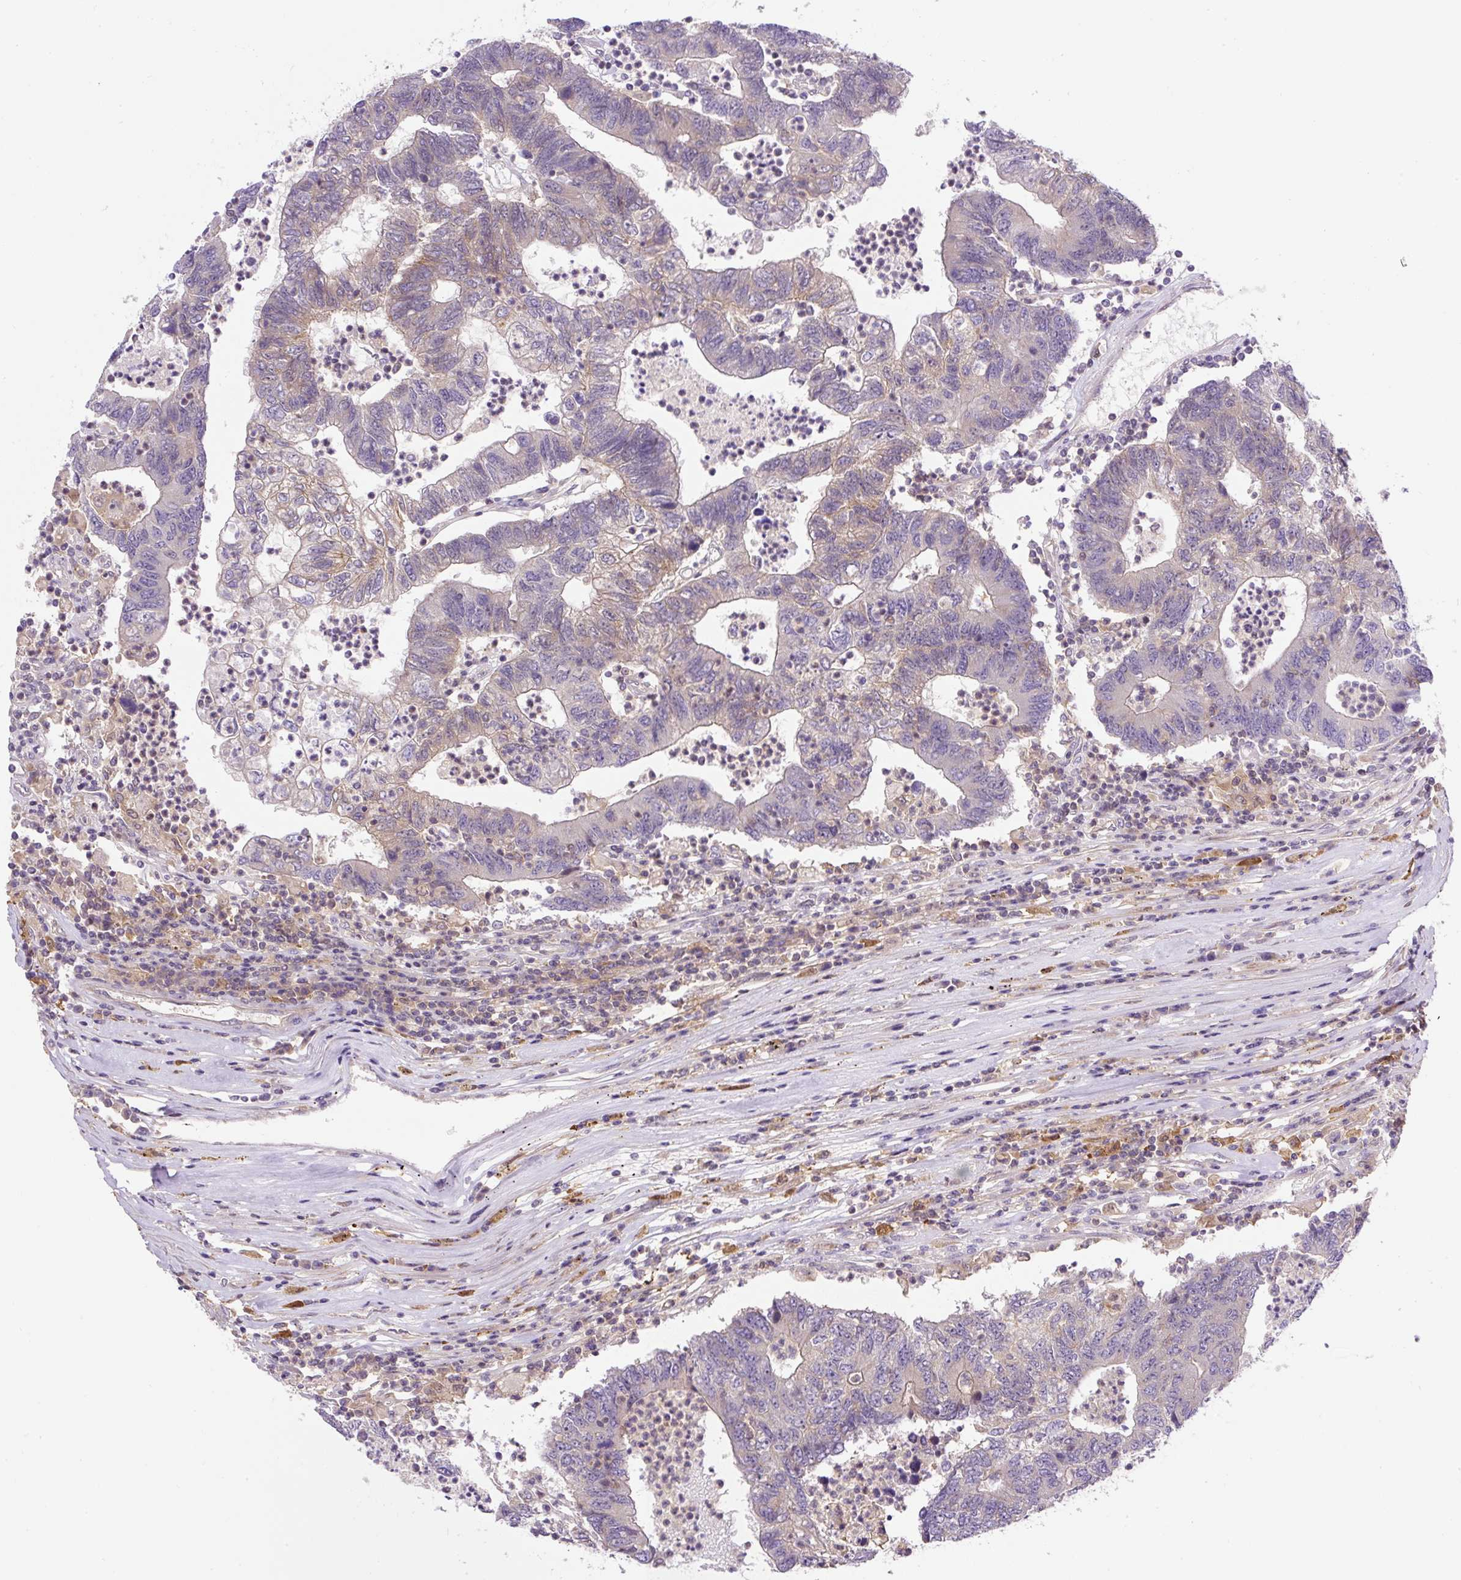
{"staining": {"intensity": "weak", "quantity": "<25%", "location": "cytoplasmic/membranous"}, "tissue": "colorectal cancer", "cell_type": "Tumor cells", "image_type": "cancer", "snomed": [{"axis": "morphology", "description": "Adenocarcinoma, NOS"}, {"axis": "topography", "description": "Colon"}], "caption": "An immunohistochemistry photomicrograph of colorectal cancer is shown. There is no staining in tumor cells of colorectal cancer.", "gene": "CCDC28A", "patient": {"sex": "female", "age": 48}}